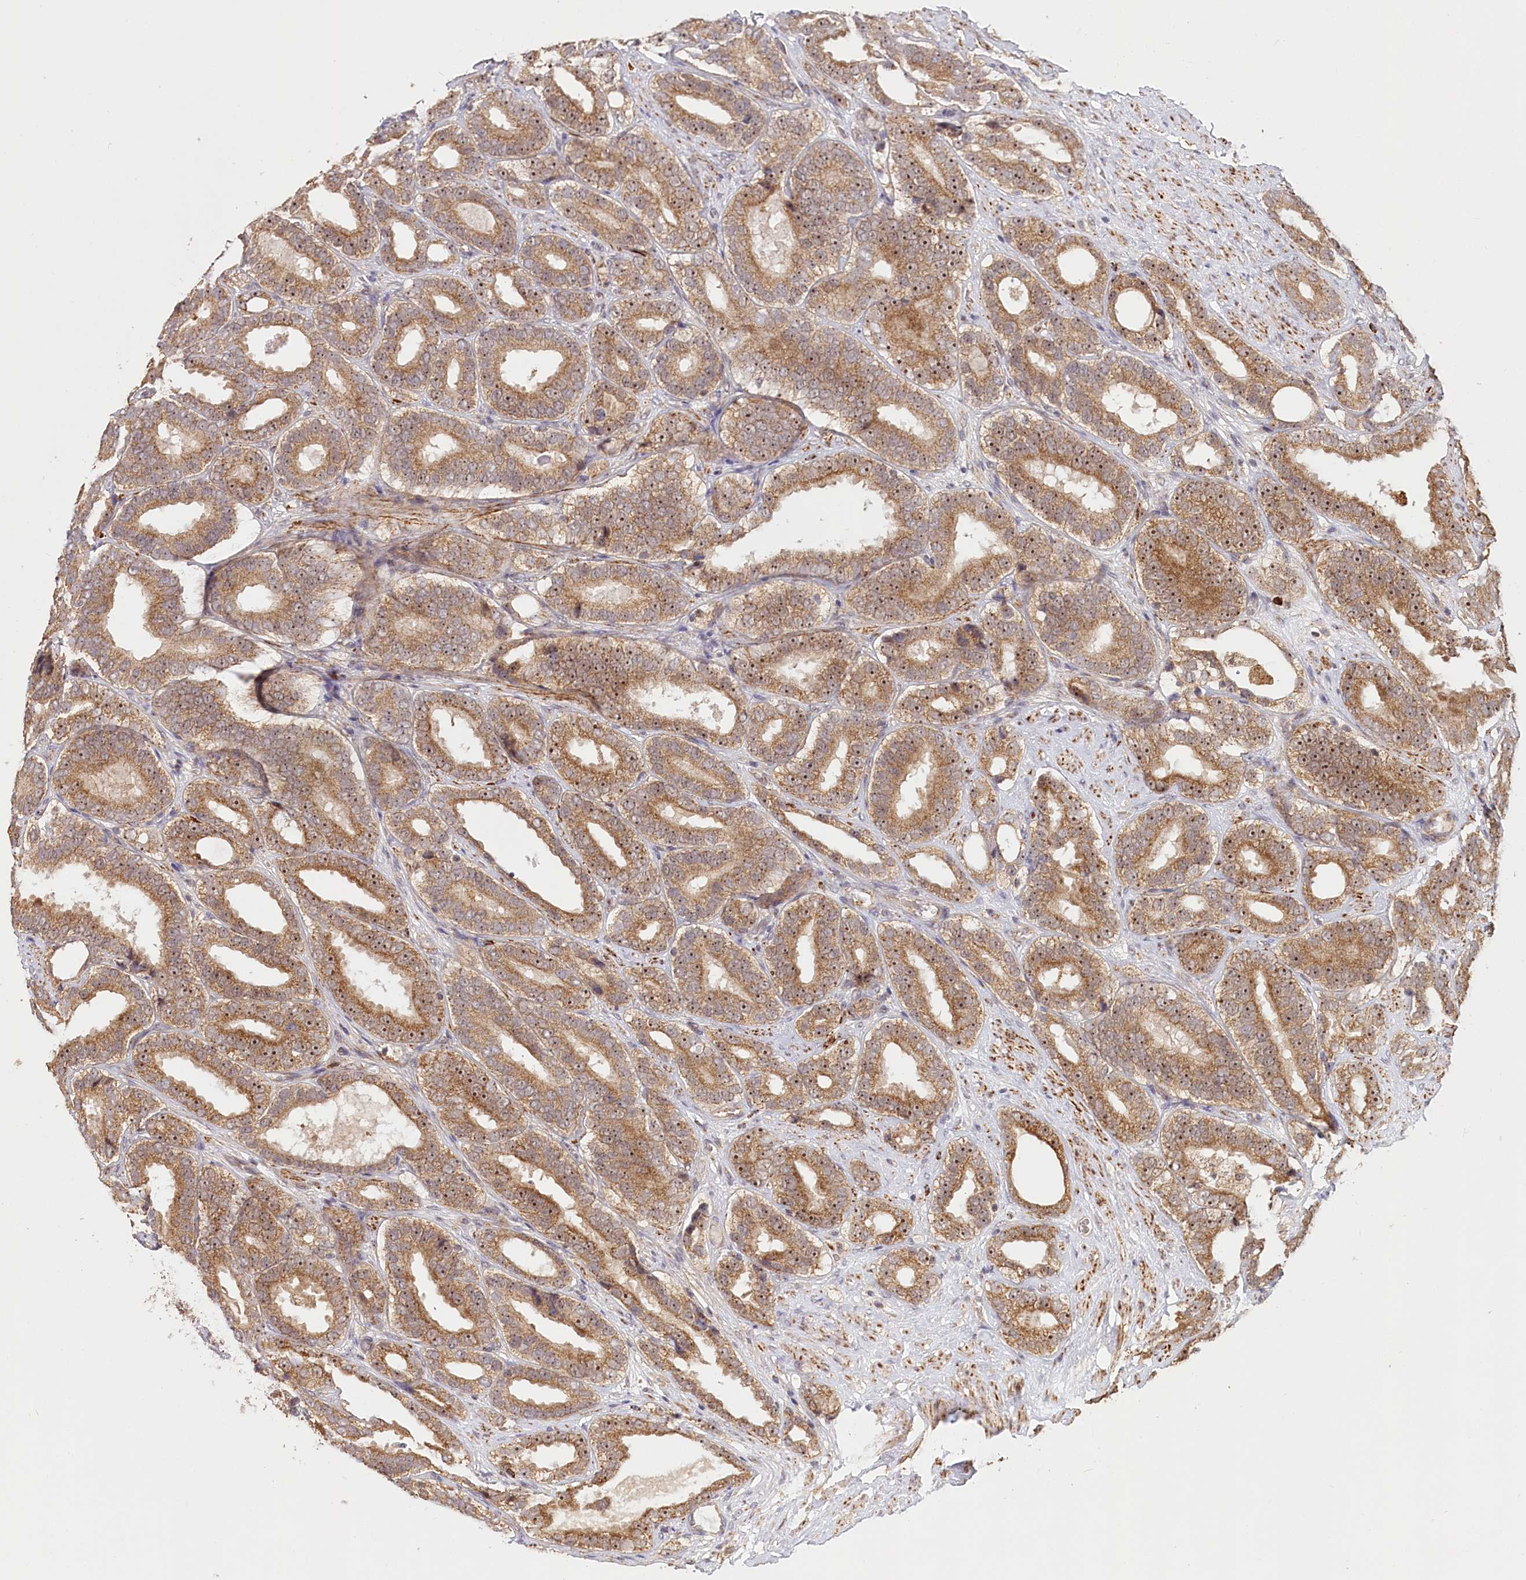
{"staining": {"intensity": "moderate", "quantity": ">75%", "location": "cytoplasmic/membranous,nuclear"}, "tissue": "prostate cancer", "cell_type": "Tumor cells", "image_type": "cancer", "snomed": [{"axis": "morphology", "description": "Adenocarcinoma, High grade"}, {"axis": "topography", "description": "Prostate"}], "caption": "Protein analysis of prostate cancer (adenocarcinoma (high-grade)) tissue displays moderate cytoplasmic/membranous and nuclear staining in about >75% of tumor cells.", "gene": "RTN4IP1", "patient": {"sex": "male", "age": 56}}